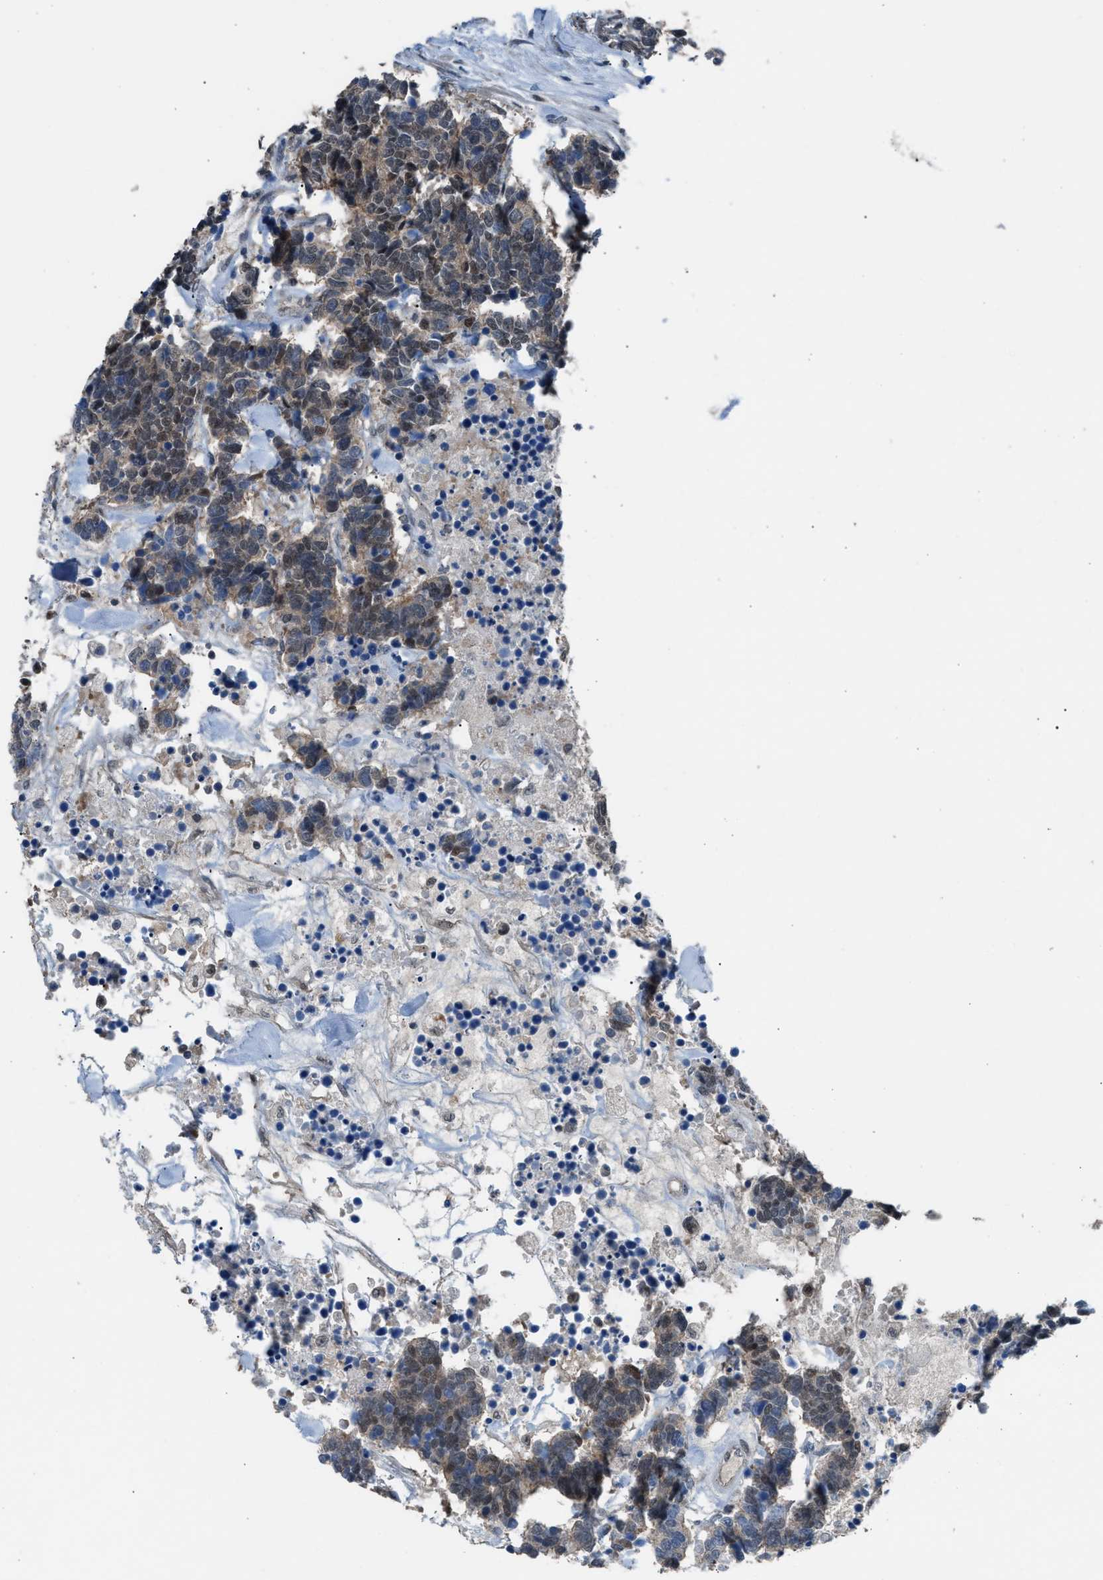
{"staining": {"intensity": "moderate", "quantity": ">75%", "location": "cytoplasmic/membranous,nuclear"}, "tissue": "carcinoid", "cell_type": "Tumor cells", "image_type": "cancer", "snomed": [{"axis": "morphology", "description": "Carcinoma, NOS"}, {"axis": "morphology", "description": "Carcinoid, malignant, NOS"}, {"axis": "topography", "description": "Urinary bladder"}], "caption": "DAB immunohistochemical staining of carcinoid (malignant) reveals moderate cytoplasmic/membranous and nuclear protein staining in about >75% of tumor cells.", "gene": "CRTC1", "patient": {"sex": "male", "age": 57}}